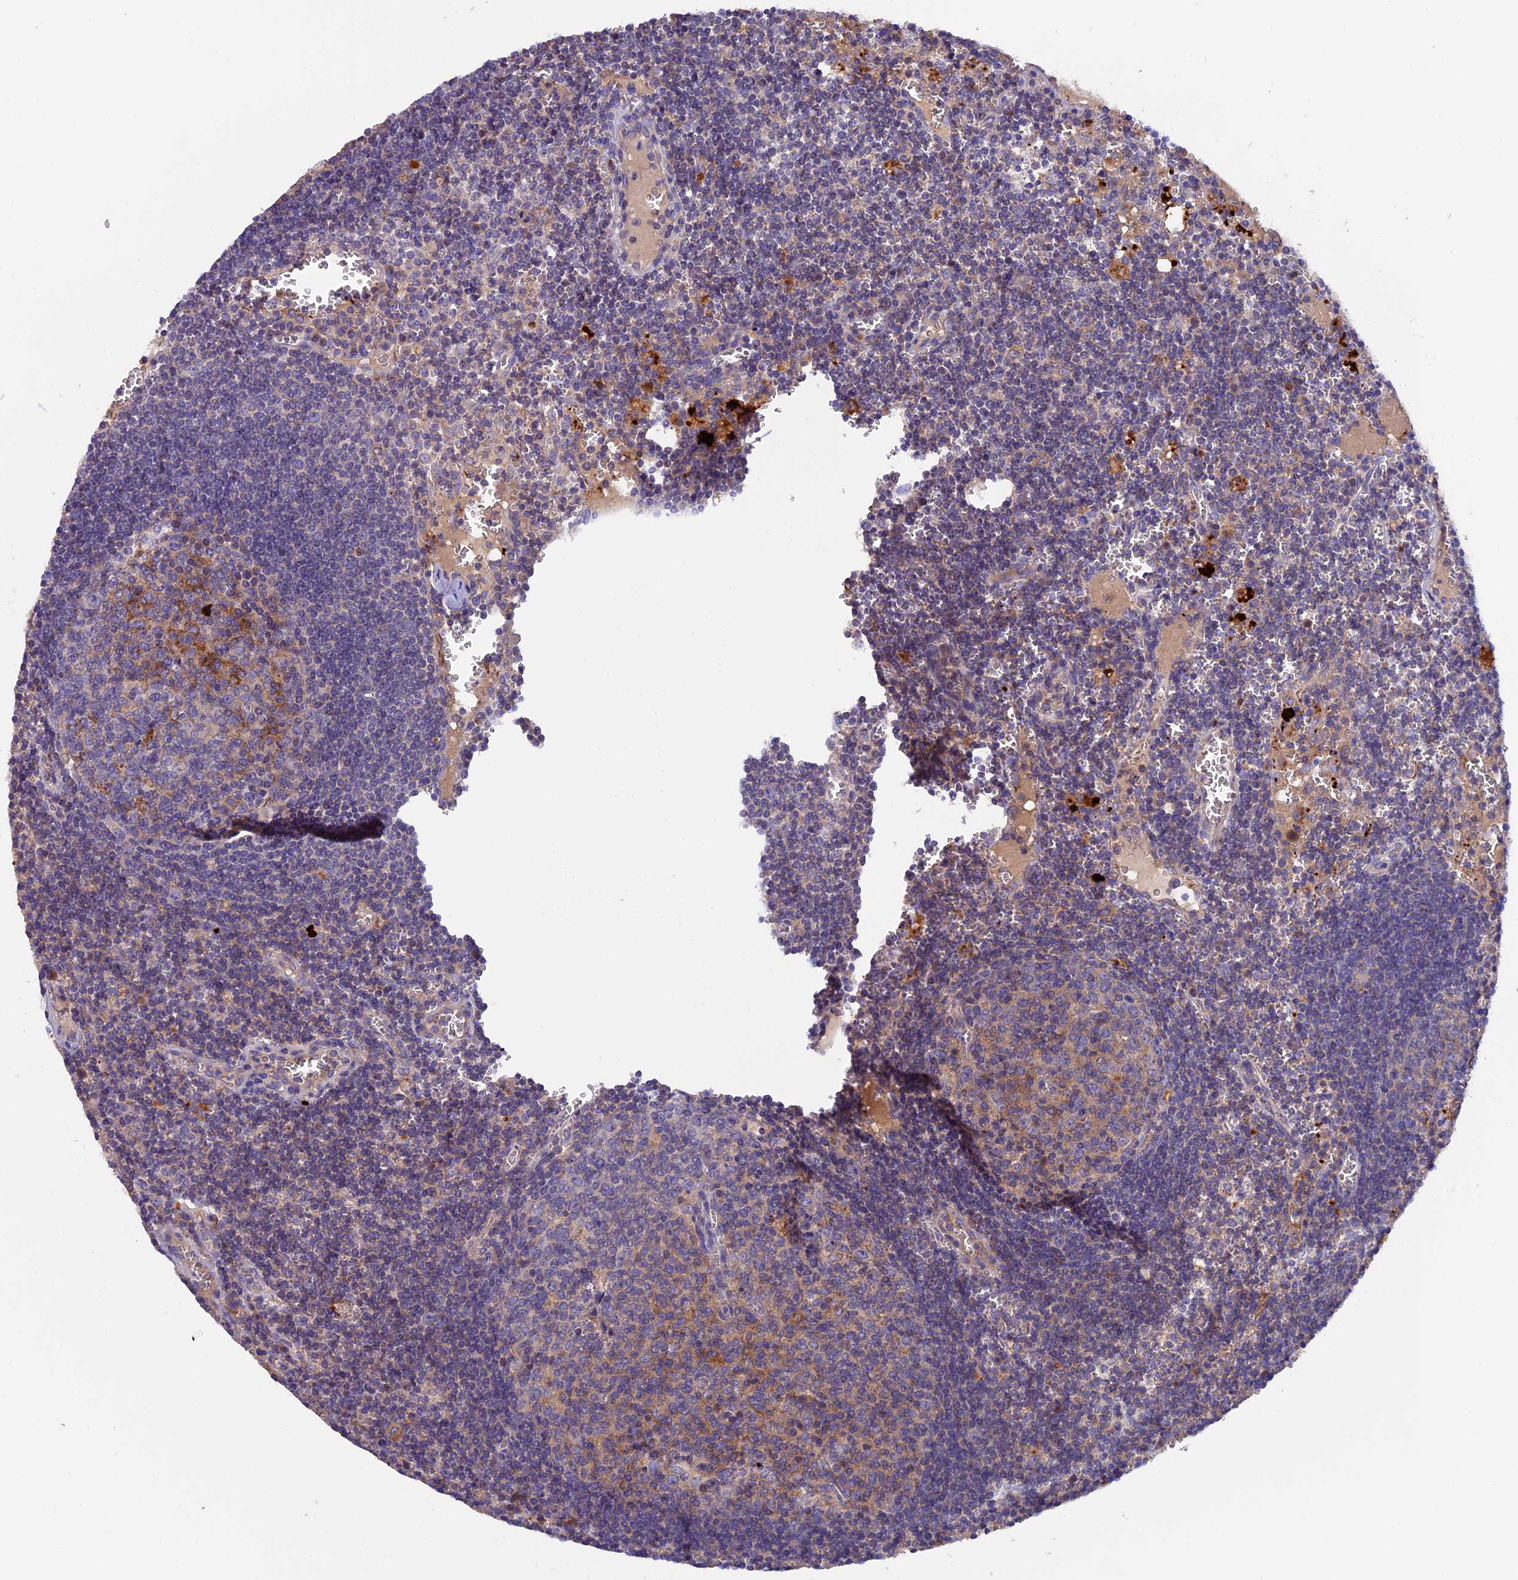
{"staining": {"intensity": "moderate", "quantity": "<25%", "location": "cytoplasmic/membranous"}, "tissue": "lymph node", "cell_type": "Germinal center cells", "image_type": "normal", "snomed": [{"axis": "morphology", "description": "Normal tissue, NOS"}, {"axis": "topography", "description": "Lymph node"}], "caption": "A high-resolution micrograph shows immunohistochemistry staining of benign lymph node, which reveals moderate cytoplasmic/membranous positivity in approximately <25% of germinal center cells.", "gene": "PTPN9", "patient": {"sex": "female", "age": 73}}